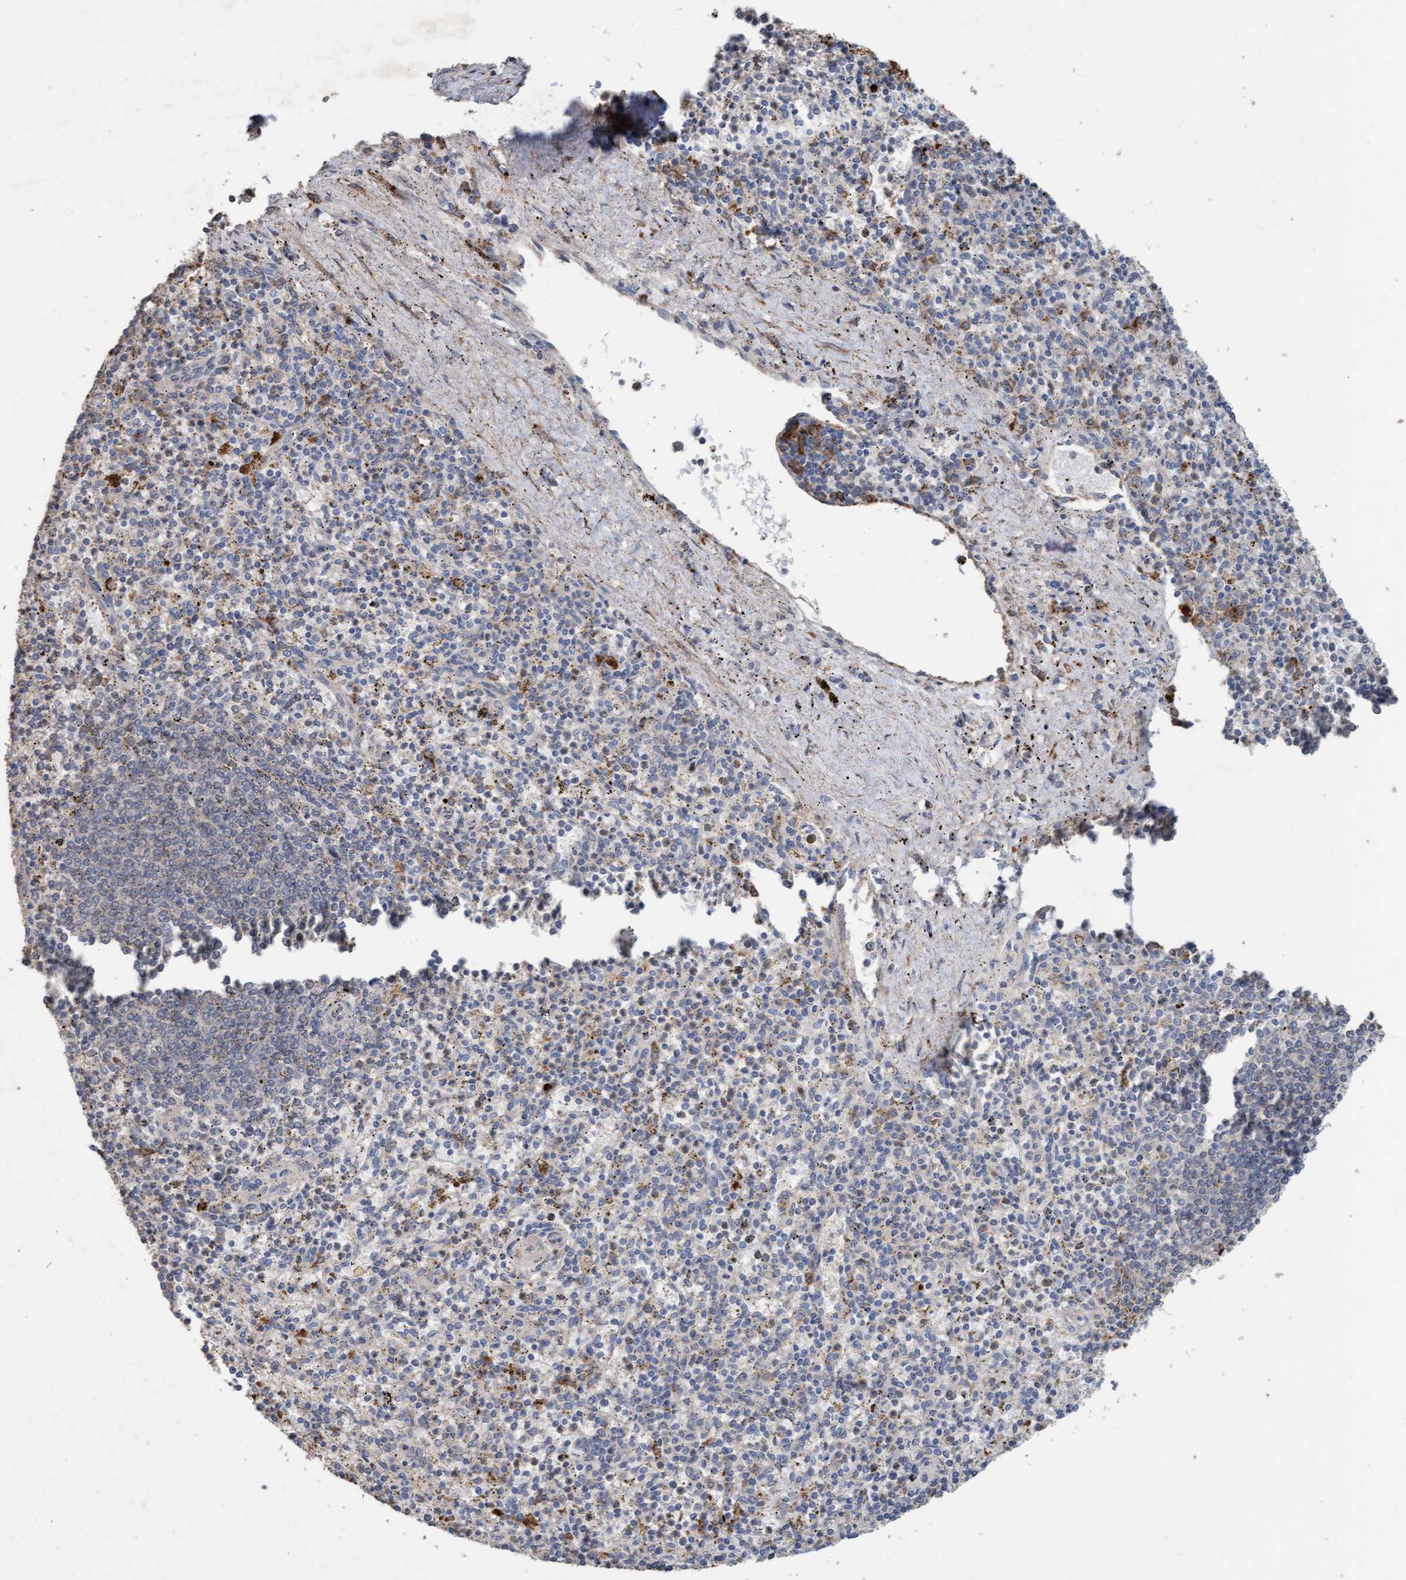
{"staining": {"intensity": "moderate", "quantity": "<25%", "location": "cytoplasmic/membranous"}, "tissue": "spleen", "cell_type": "Cells in red pulp", "image_type": "normal", "snomed": [{"axis": "morphology", "description": "Normal tissue, NOS"}, {"axis": "topography", "description": "Spleen"}], "caption": "A histopathology image of human spleen stained for a protein shows moderate cytoplasmic/membranous brown staining in cells in red pulp.", "gene": "LONRF1", "patient": {"sex": "male", "age": 72}}